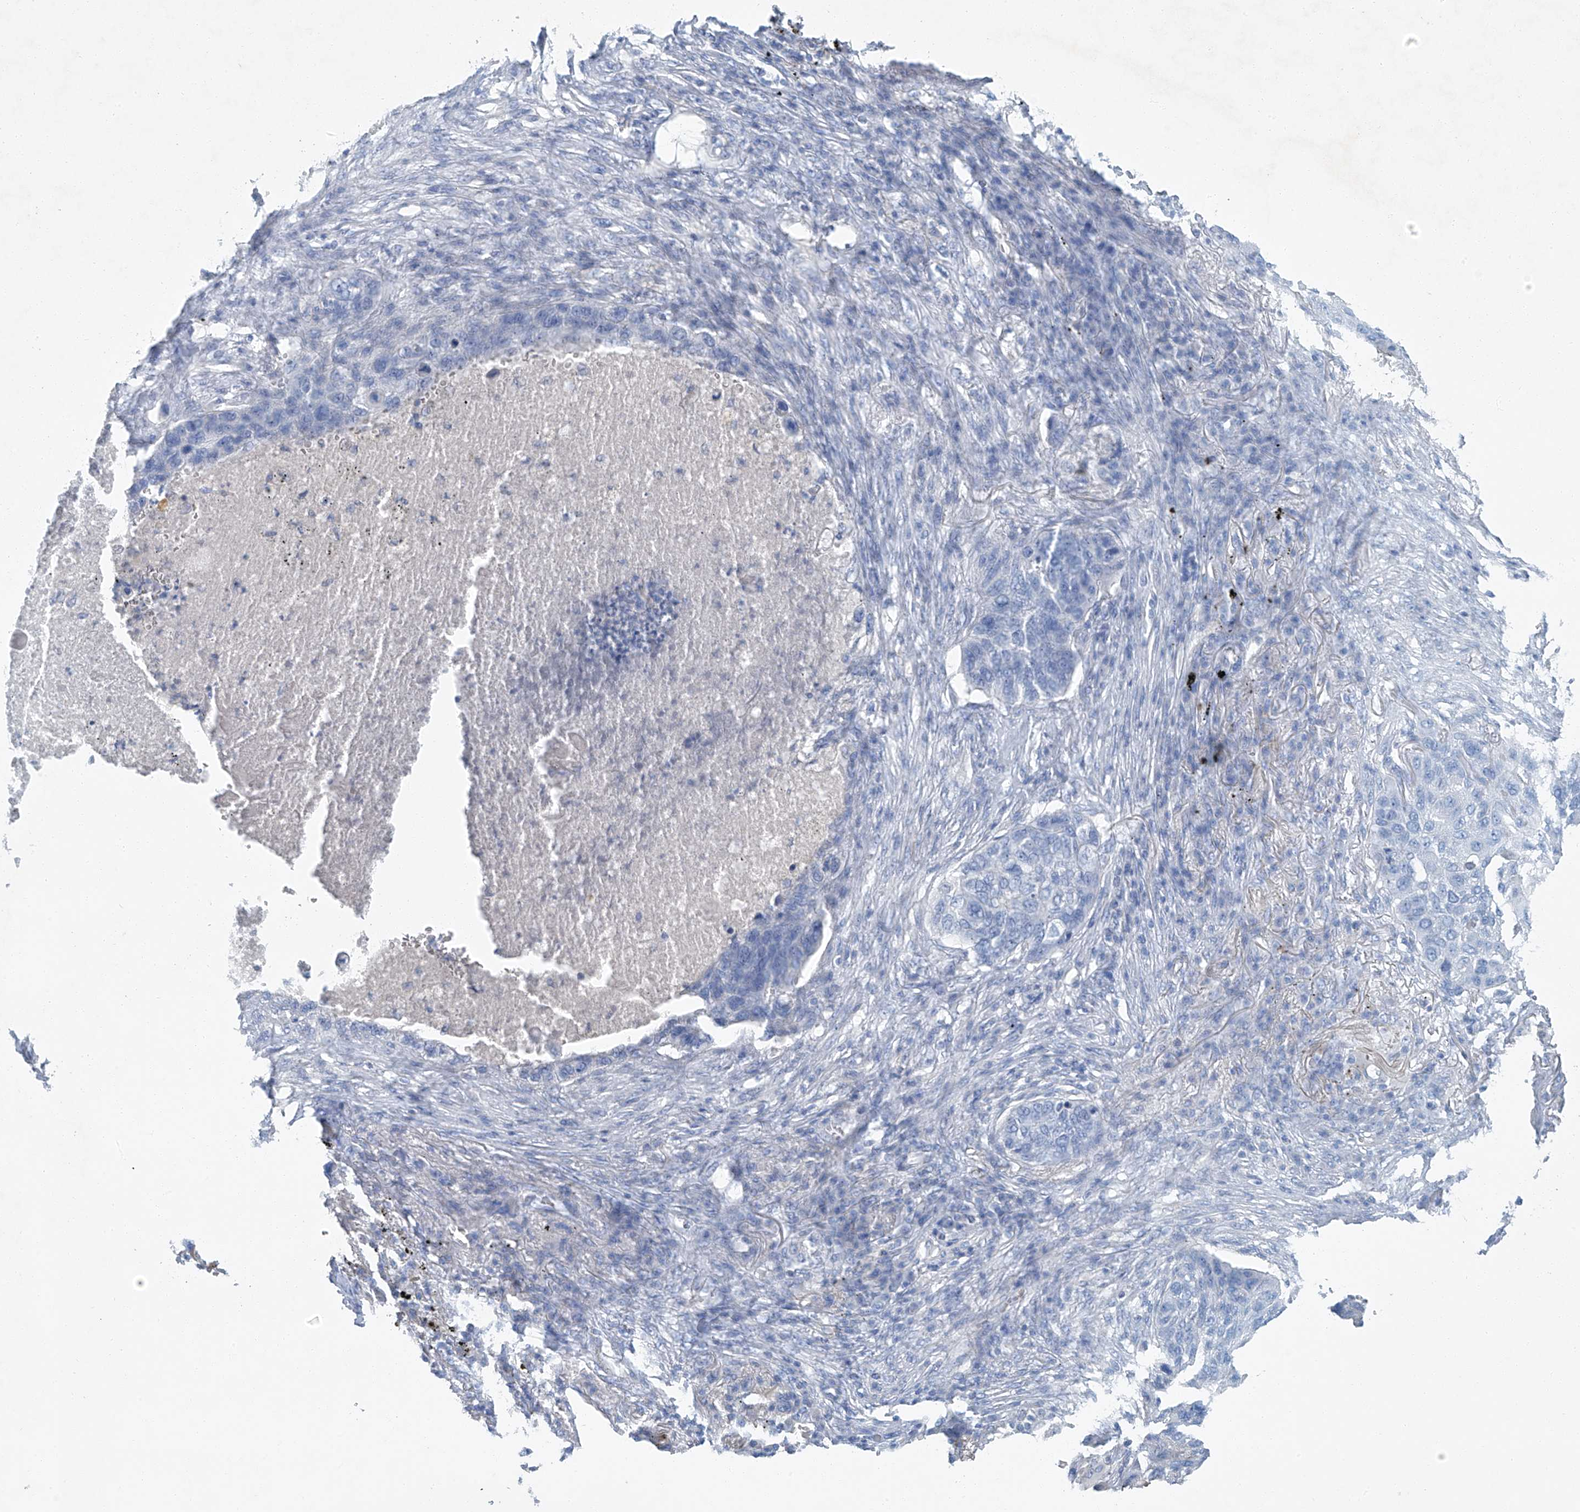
{"staining": {"intensity": "negative", "quantity": "none", "location": "none"}, "tissue": "lung cancer", "cell_type": "Tumor cells", "image_type": "cancer", "snomed": [{"axis": "morphology", "description": "Squamous cell carcinoma, NOS"}, {"axis": "topography", "description": "Lung"}], "caption": "Squamous cell carcinoma (lung) stained for a protein using immunohistochemistry demonstrates no staining tumor cells.", "gene": "C1orf87", "patient": {"sex": "female", "age": 63}}